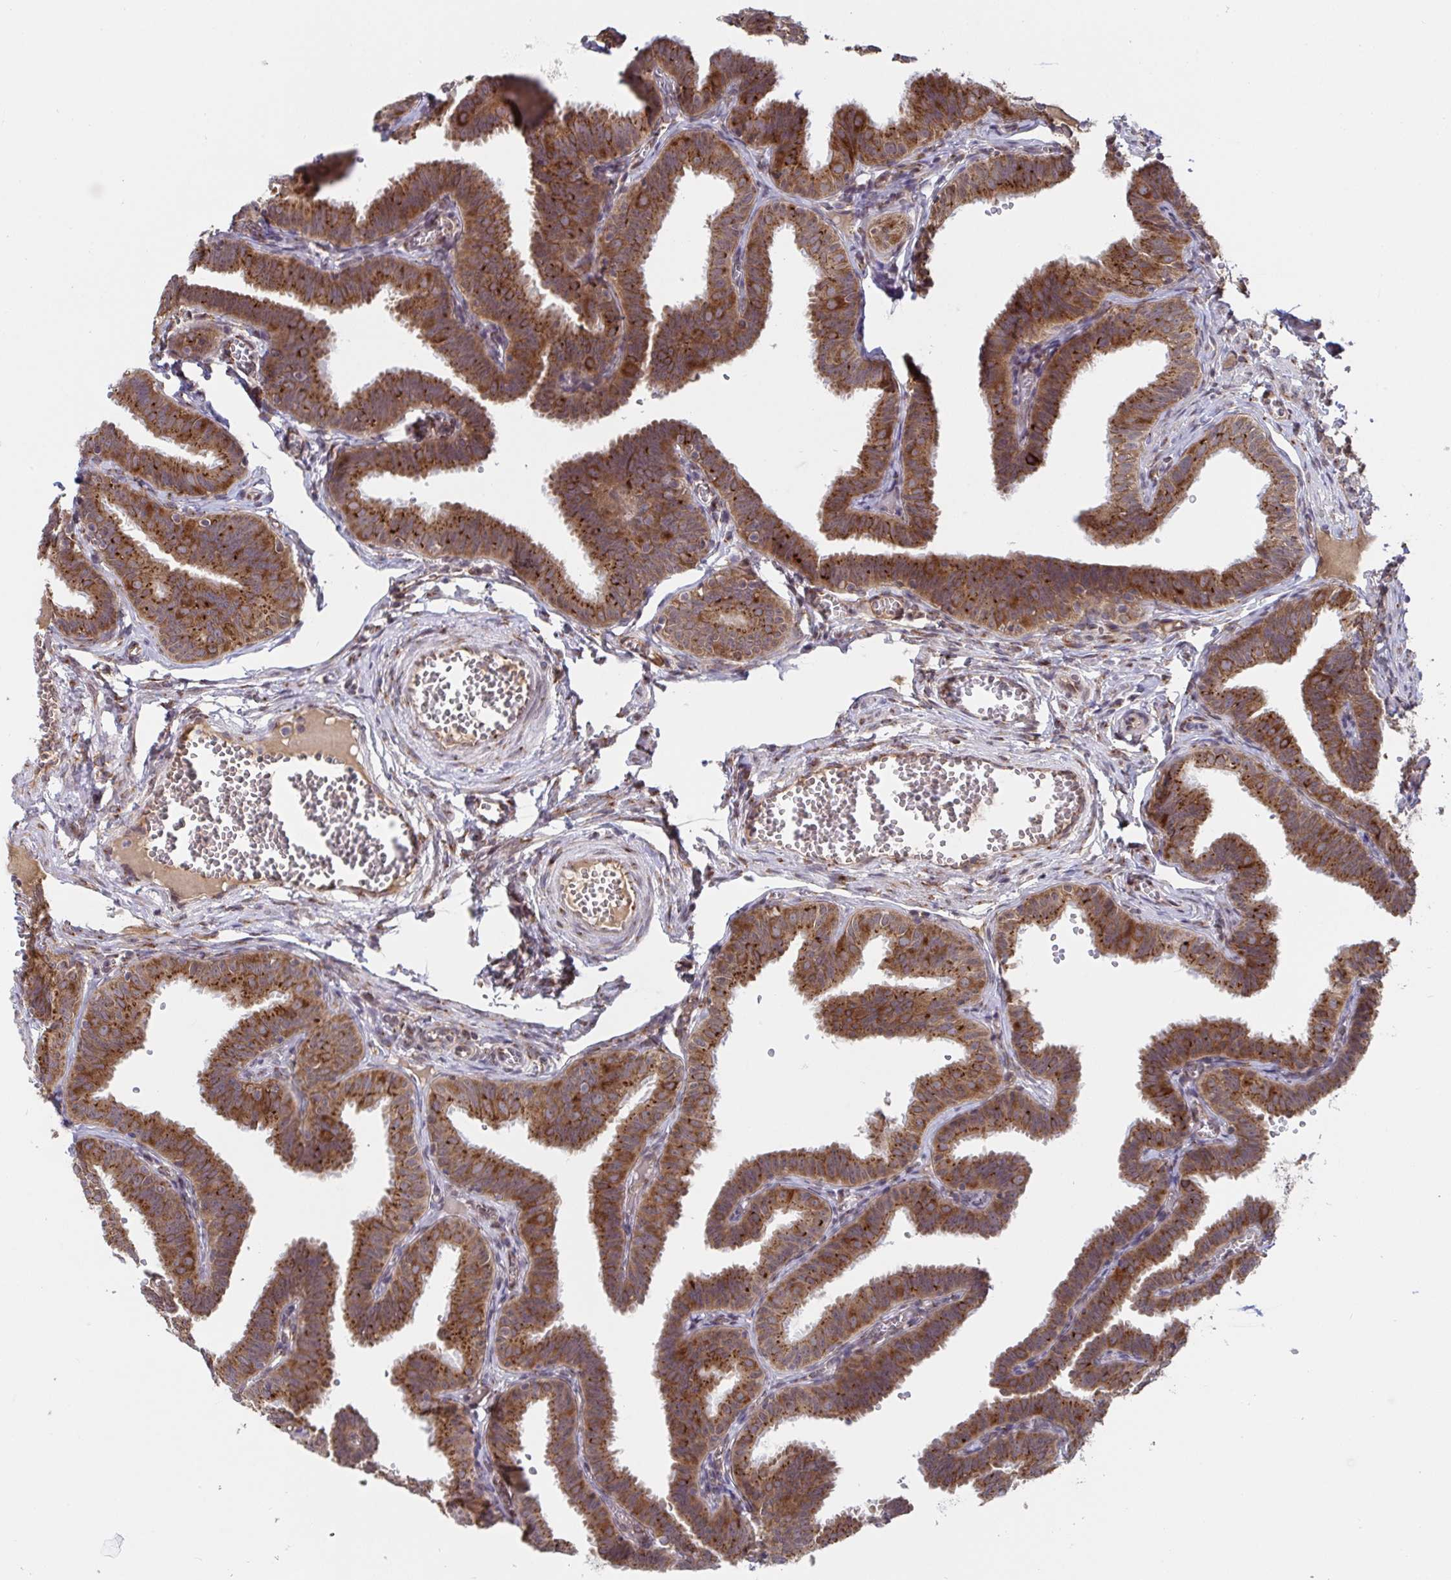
{"staining": {"intensity": "moderate", "quantity": ">75%", "location": "cytoplasmic/membranous"}, "tissue": "fallopian tube", "cell_type": "Glandular cells", "image_type": "normal", "snomed": [{"axis": "morphology", "description": "Normal tissue, NOS"}, {"axis": "topography", "description": "Fallopian tube"}], "caption": "A brown stain labels moderate cytoplasmic/membranous positivity of a protein in glandular cells of normal fallopian tube. The staining was performed using DAB (3,3'-diaminobenzidine), with brown indicating positive protein expression. Nuclei are stained blue with hematoxylin.", "gene": "ATP5MJ", "patient": {"sex": "female", "age": 25}}